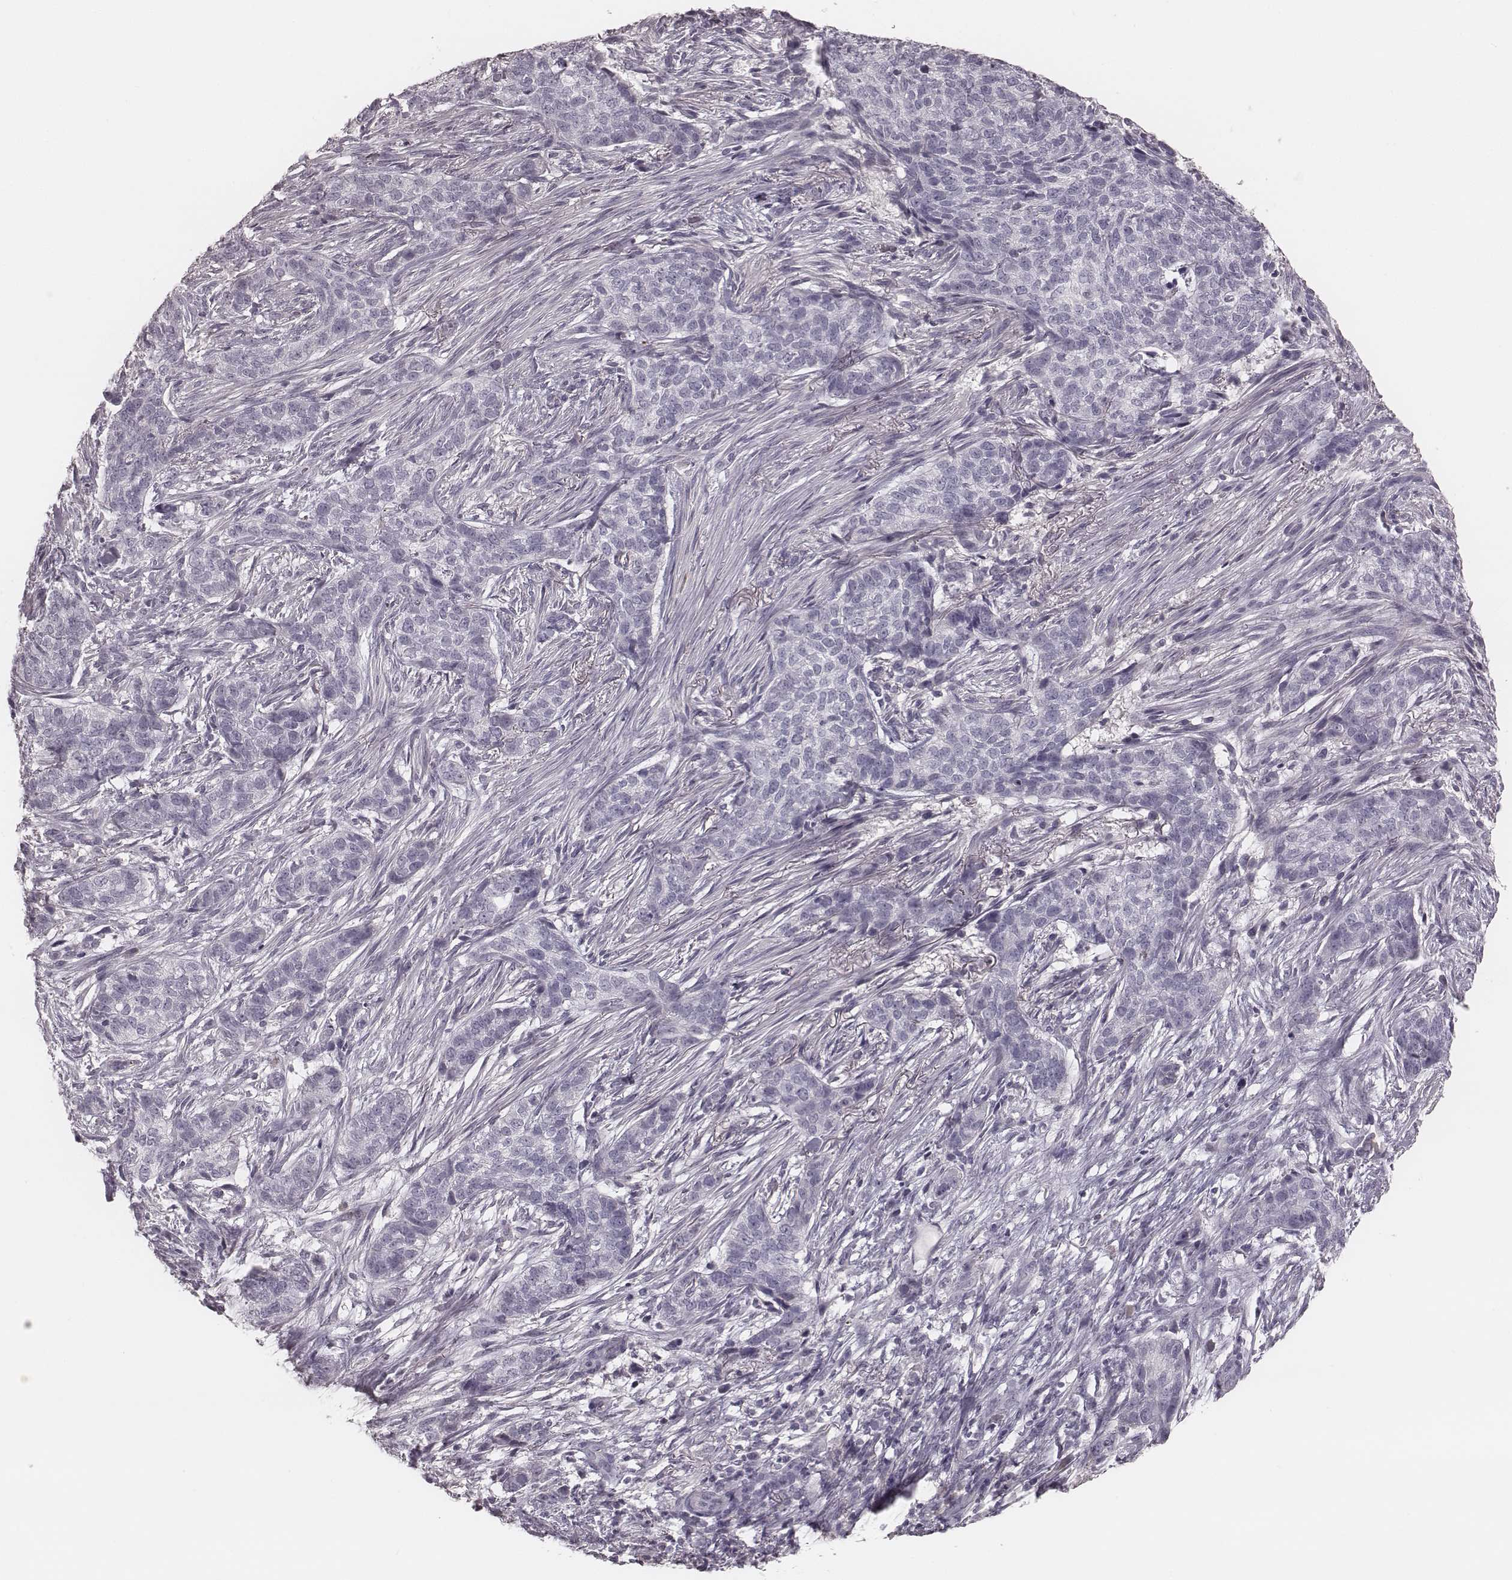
{"staining": {"intensity": "negative", "quantity": "none", "location": "none"}, "tissue": "skin cancer", "cell_type": "Tumor cells", "image_type": "cancer", "snomed": [{"axis": "morphology", "description": "Basal cell carcinoma"}, {"axis": "topography", "description": "Skin"}], "caption": "Immunohistochemistry of skin basal cell carcinoma reveals no positivity in tumor cells. (DAB immunohistochemistry visualized using brightfield microscopy, high magnification).", "gene": "SMIM24", "patient": {"sex": "female", "age": 69}}